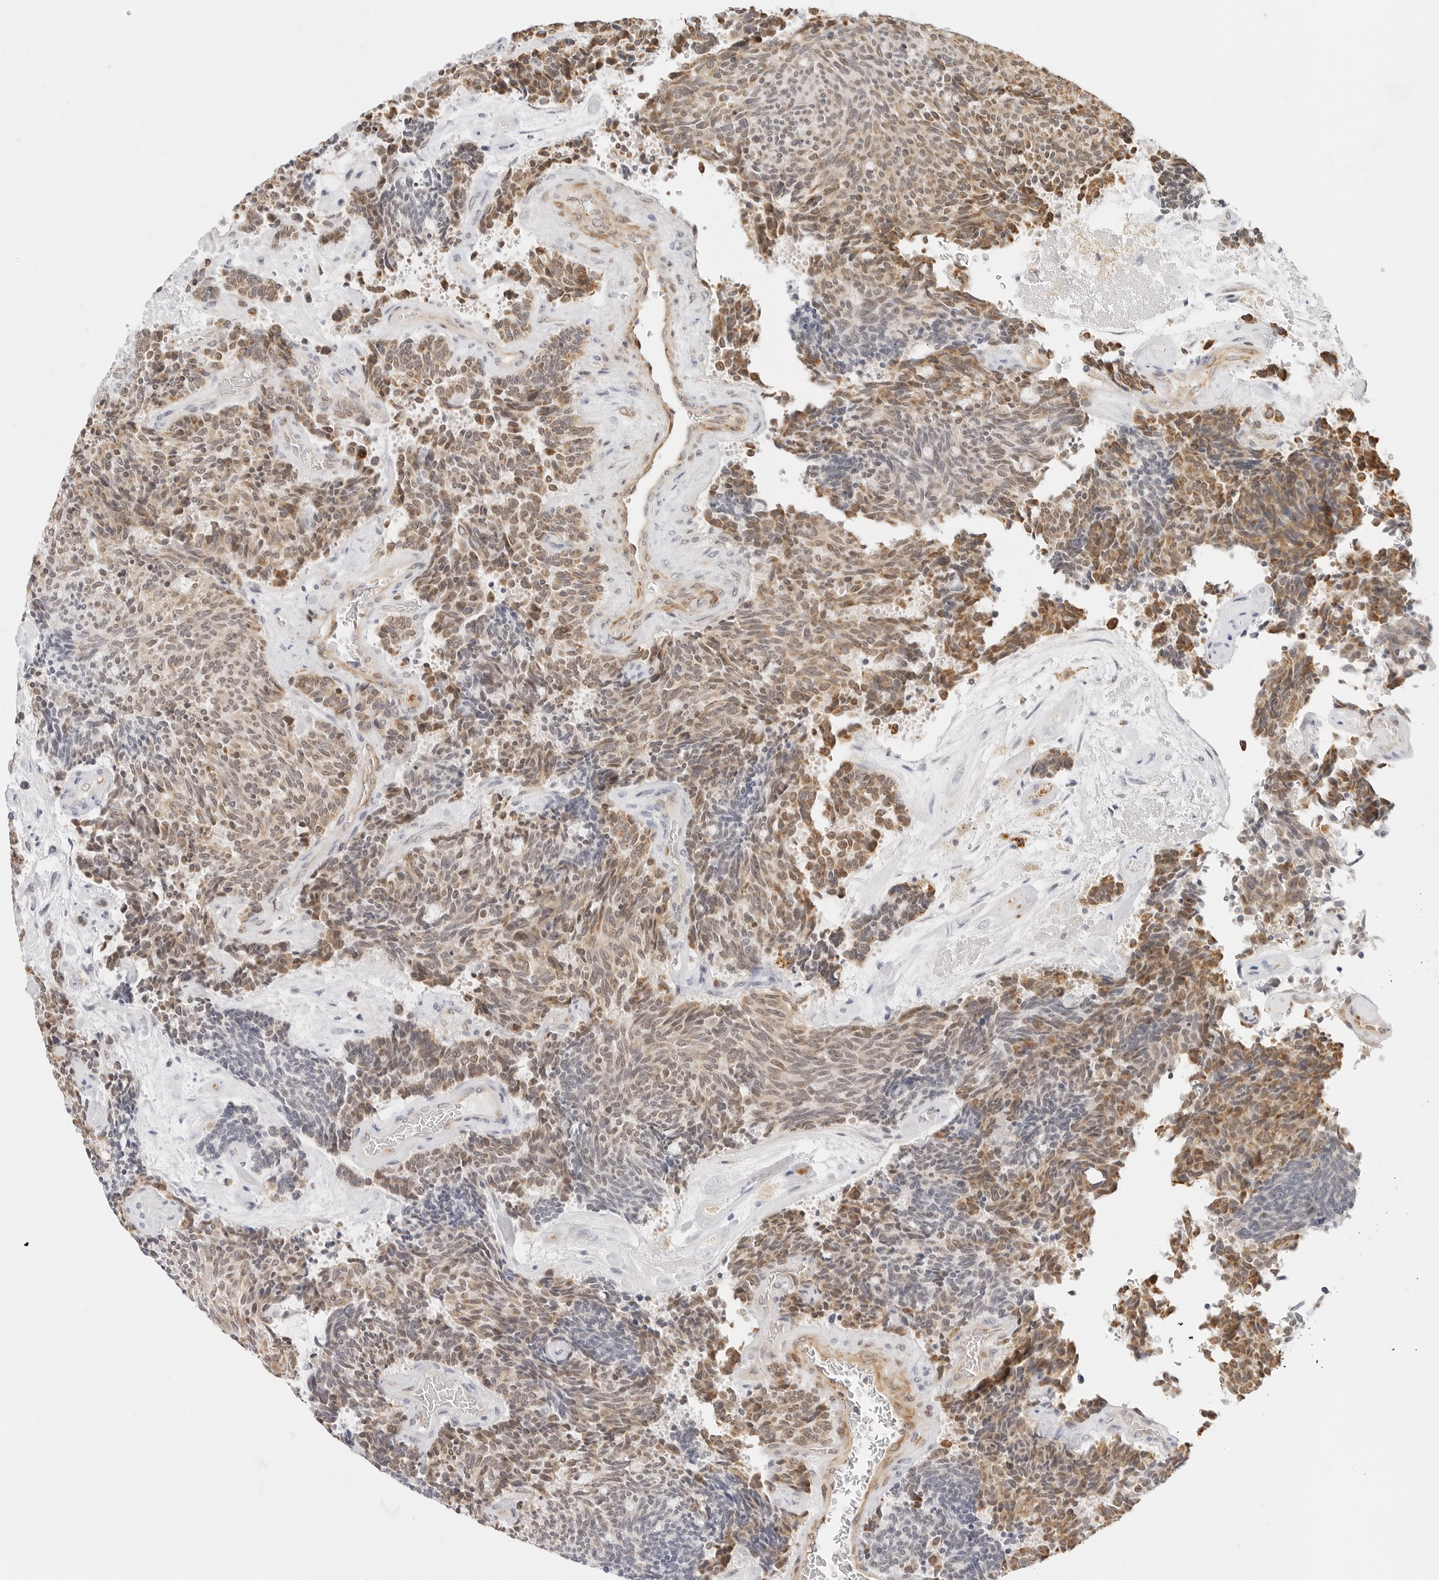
{"staining": {"intensity": "moderate", "quantity": "25%-75%", "location": "cytoplasmic/membranous,nuclear"}, "tissue": "carcinoid", "cell_type": "Tumor cells", "image_type": "cancer", "snomed": [{"axis": "morphology", "description": "Carcinoid, malignant, NOS"}, {"axis": "topography", "description": "Pancreas"}], "caption": "A high-resolution image shows immunohistochemistry (IHC) staining of malignant carcinoid, which reveals moderate cytoplasmic/membranous and nuclear expression in approximately 25%-75% of tumor cells.", "gene": "GORAB", "patient": {"sex": "female", "age": 54}}